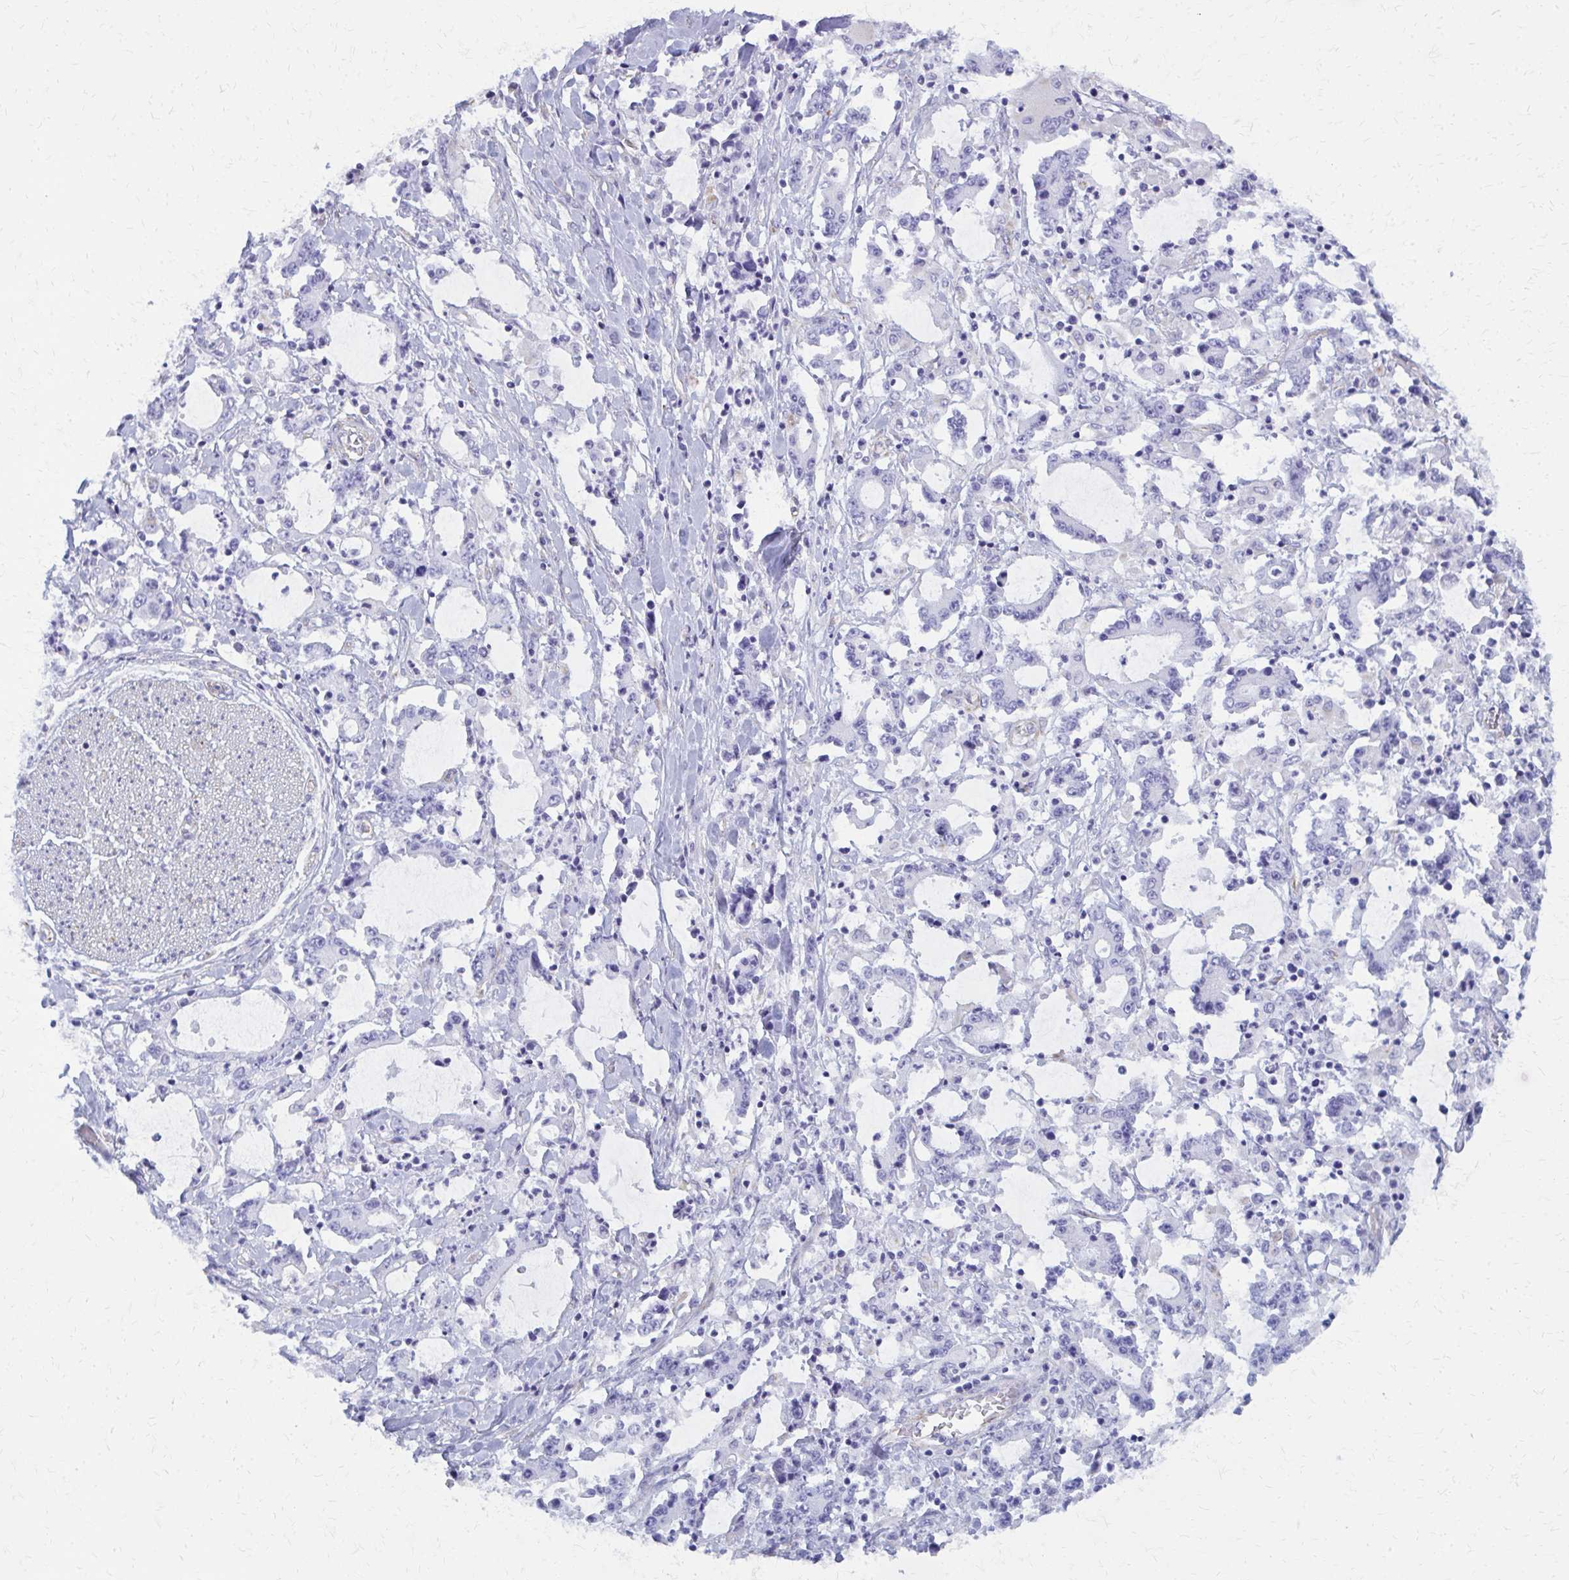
{"staining": {"intensity": "negative", "quantity": "none", "location": "none"}, "tissue": "stomach cancer", "cell_type": "Tumor cells", "image_type": "cancer", "snomed": [{"axis": "morphology", "description": "Adenocarcinoma, NOS"}, {"axis": "topography", "description": "Stomach, upper"}], "caption": "Photomicrograph shows no significant protein positivity in tumor cells of stomach adenocarcinoma.", "gene": "GFAP", "patient": {"sex": "male", "age": 68}}